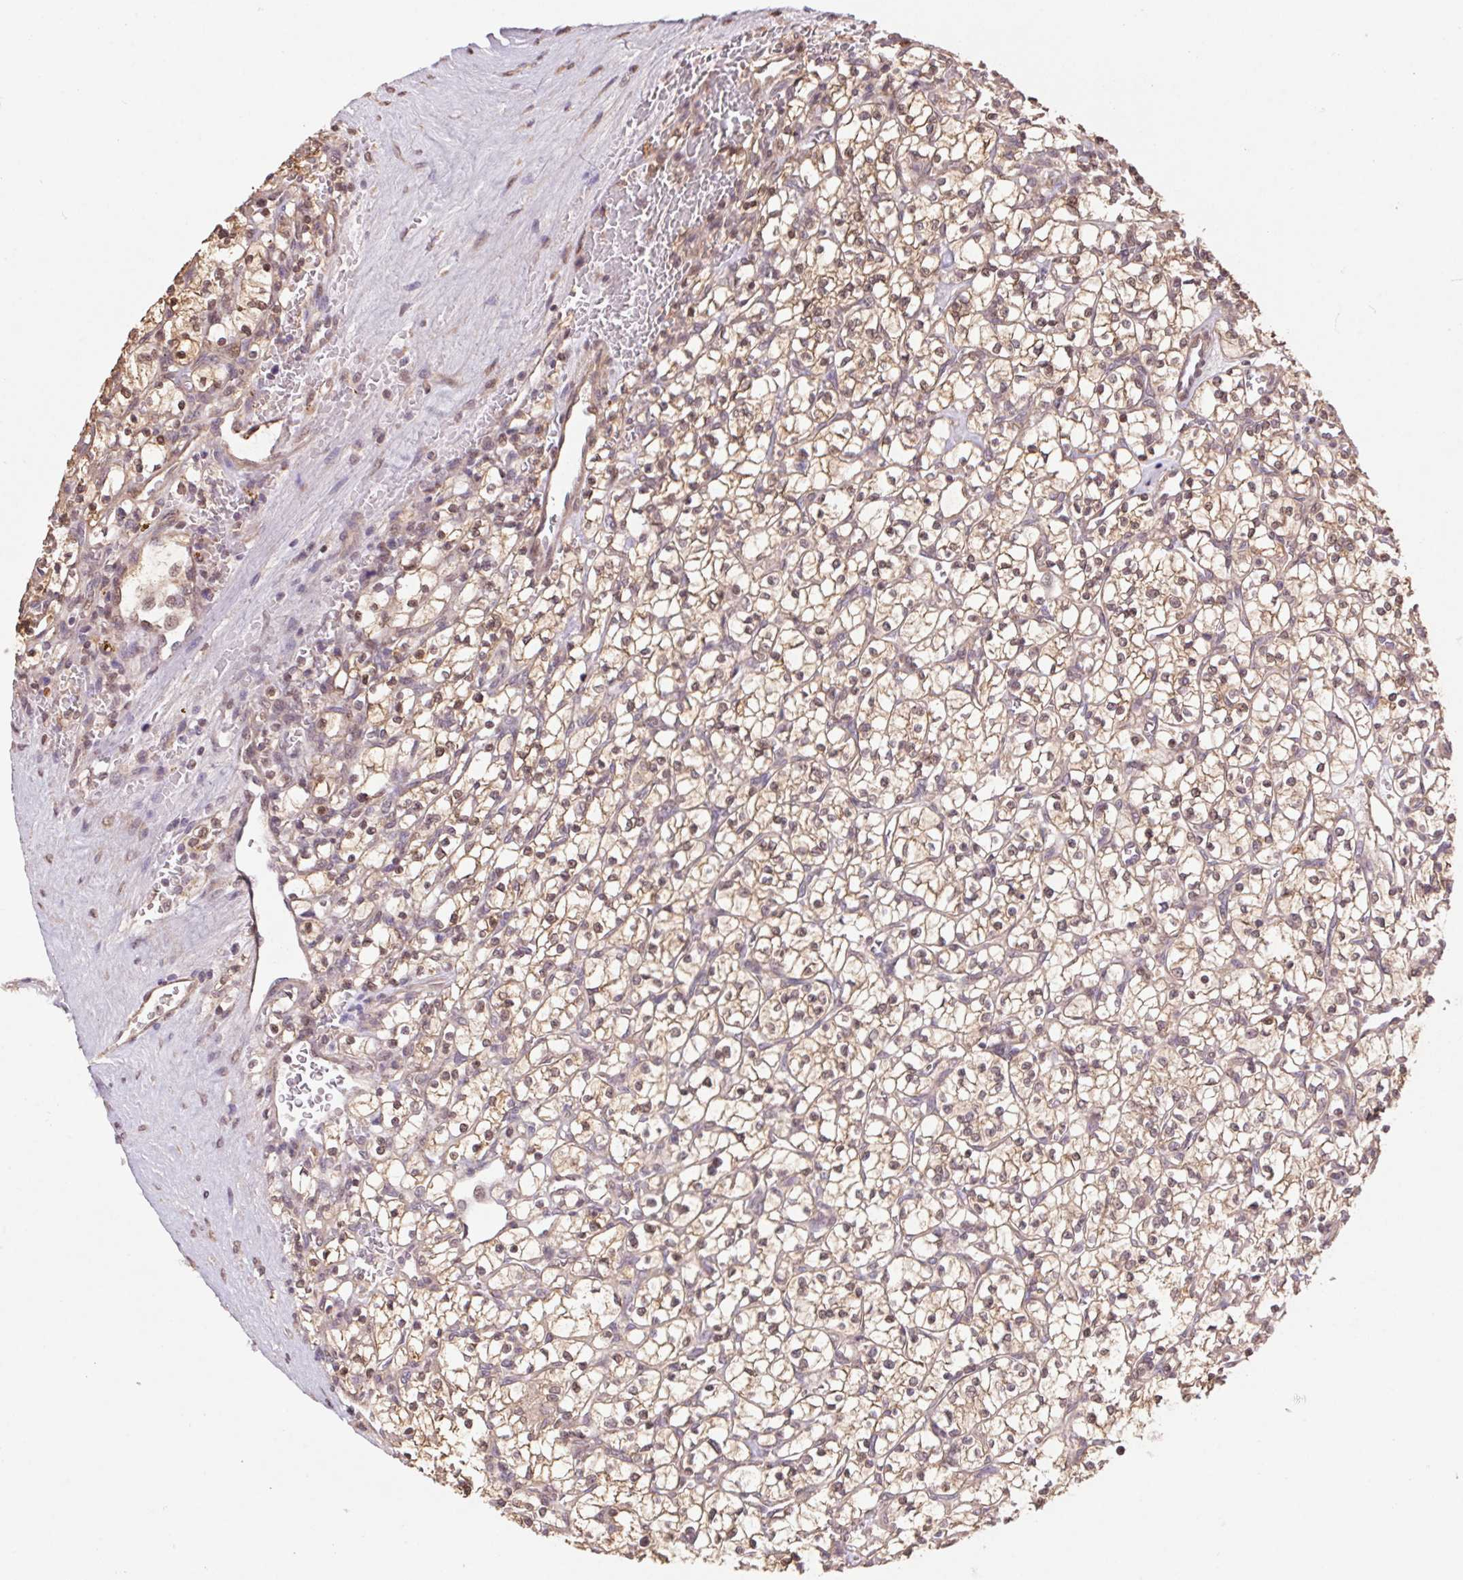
{"staining": {"intensity": "moderate", "quantity": "25%-75%", "location": "cytoplasmic/membranous,nuclear"}, "tissue": "renal cancer", "cell_type": "Tumor cells", "image_type": "cancer", "snomed": [{"axis": "morphology", "description": "Adenocarcinoma, NOS"}, {"axis": "topography", "description": "Kidney"}], "caption": "IHC (DAB (3,3'-diaminobenzidine)) staining of renal adenocarcinoma exhibits moderate cytoplasmic/membranous and nuclear protein staining in approximately 25%-75% of tumor cells.", "gene": "CUTA", "patient": {"sex": "female", "age": 64}}